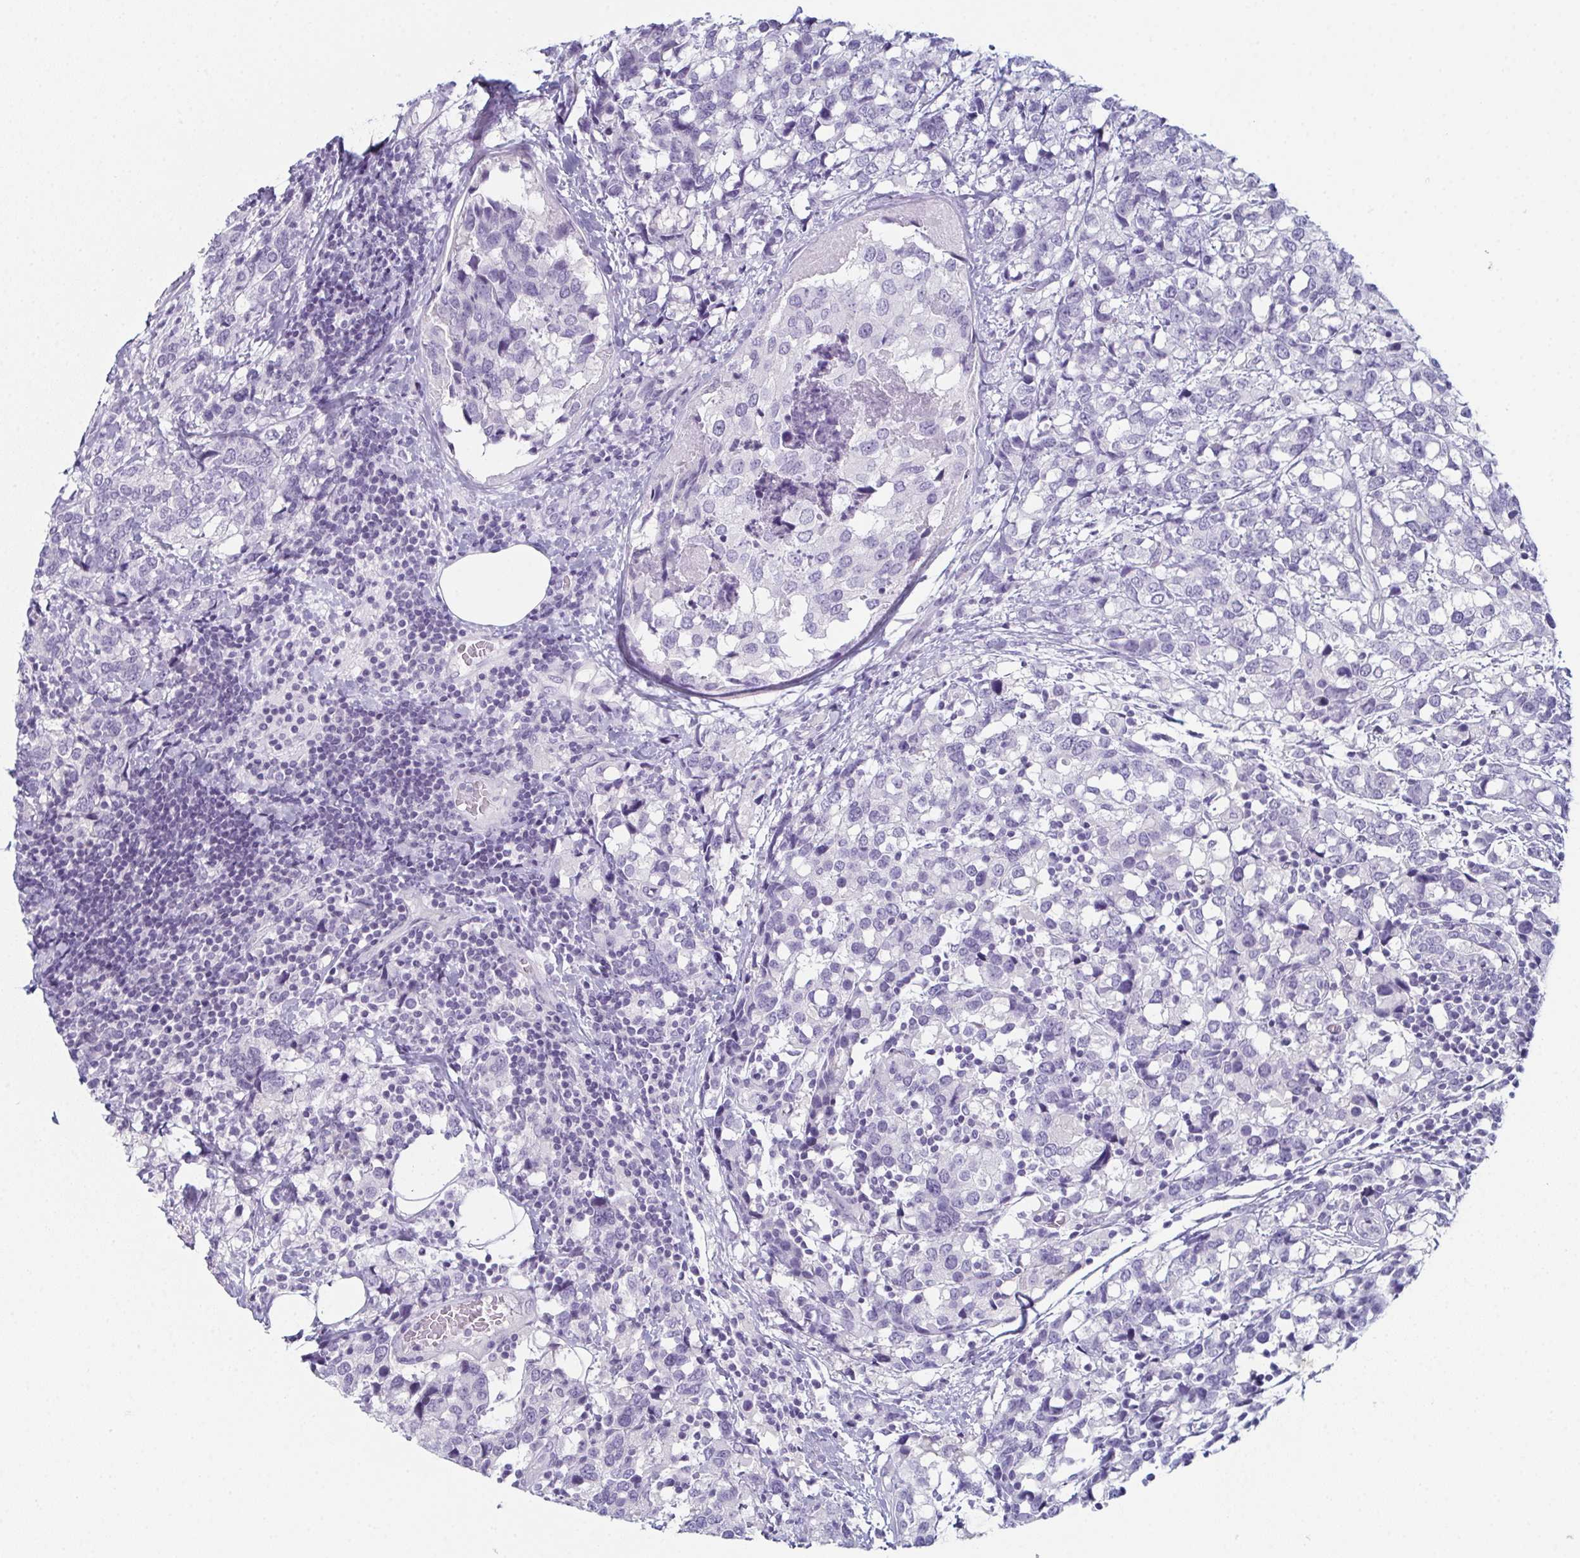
{"staining": {"intensity": "negative", "quantity": "none", "location": "none"}, "tissue": "breast cancer", "cell_type": "Tumor cells", "image_type": "cancer", "snomed": [{"axis": "morphology", "description": "Lobular carcinoma"}, {"axis": "topography", "description": "Breast"}], "caption": "DAB (3,3'-diaminobenzidine) immunohistochemical staining of lobular carcinoma (breast) shows no significant staining in tumor cells. (Brightfield microscopy of DAB (3,3'-diaminobenzidine) immunohistochemistry (IHC) at high magnification).", "gene": "ENKUR", "patient": {"sex": "female", "age": 59}}